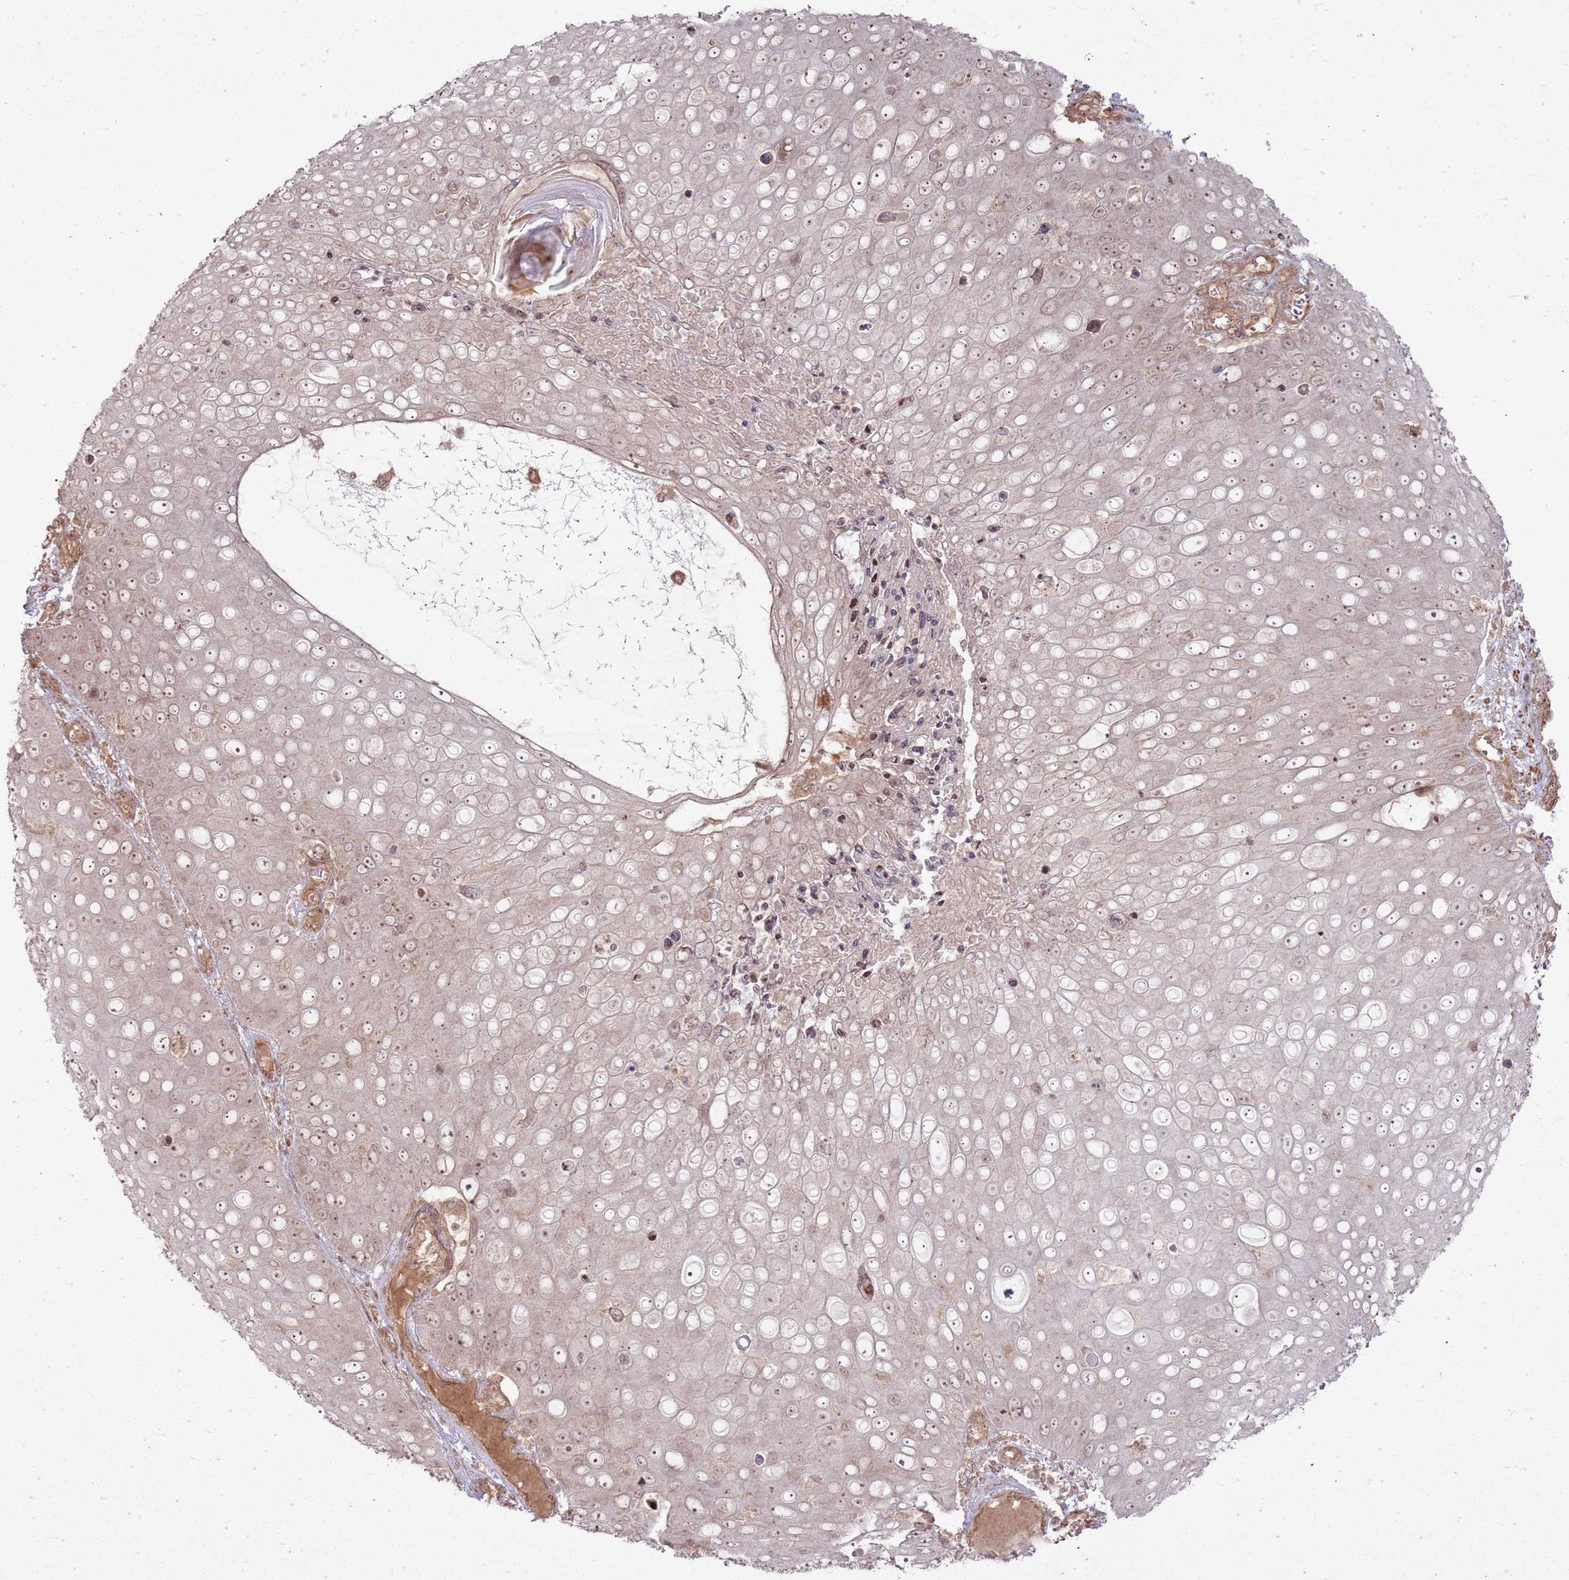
{"staining": {"intensity": "weak", "quantity": ">75%", "location": "cytoplasmic/membranous,nuclear"}, "tissue": "skin cancer", "cell_type": "Tumor cells", "image_type": "cancer", "snomed": [{"axis": "morphology", "description": "Squamous cell carcinoma, NOS"}, {"axis": "topography", "description": "Skin"}], "caption": "Brown immunohistochemical staining in skin cancer (squamous cell carcinoma) exhibits weak cytoplasmic/membranous and nuclear expression in about >75% of tumor cells. The protein is stained brown, and the nuclei are stained in blue (DAB (3,3'-diaminobenzidine) IHC with brightfield microscopy, high magnification).", "gene": "ZNF623", "patient": {"sex": "male", "age": 71}}